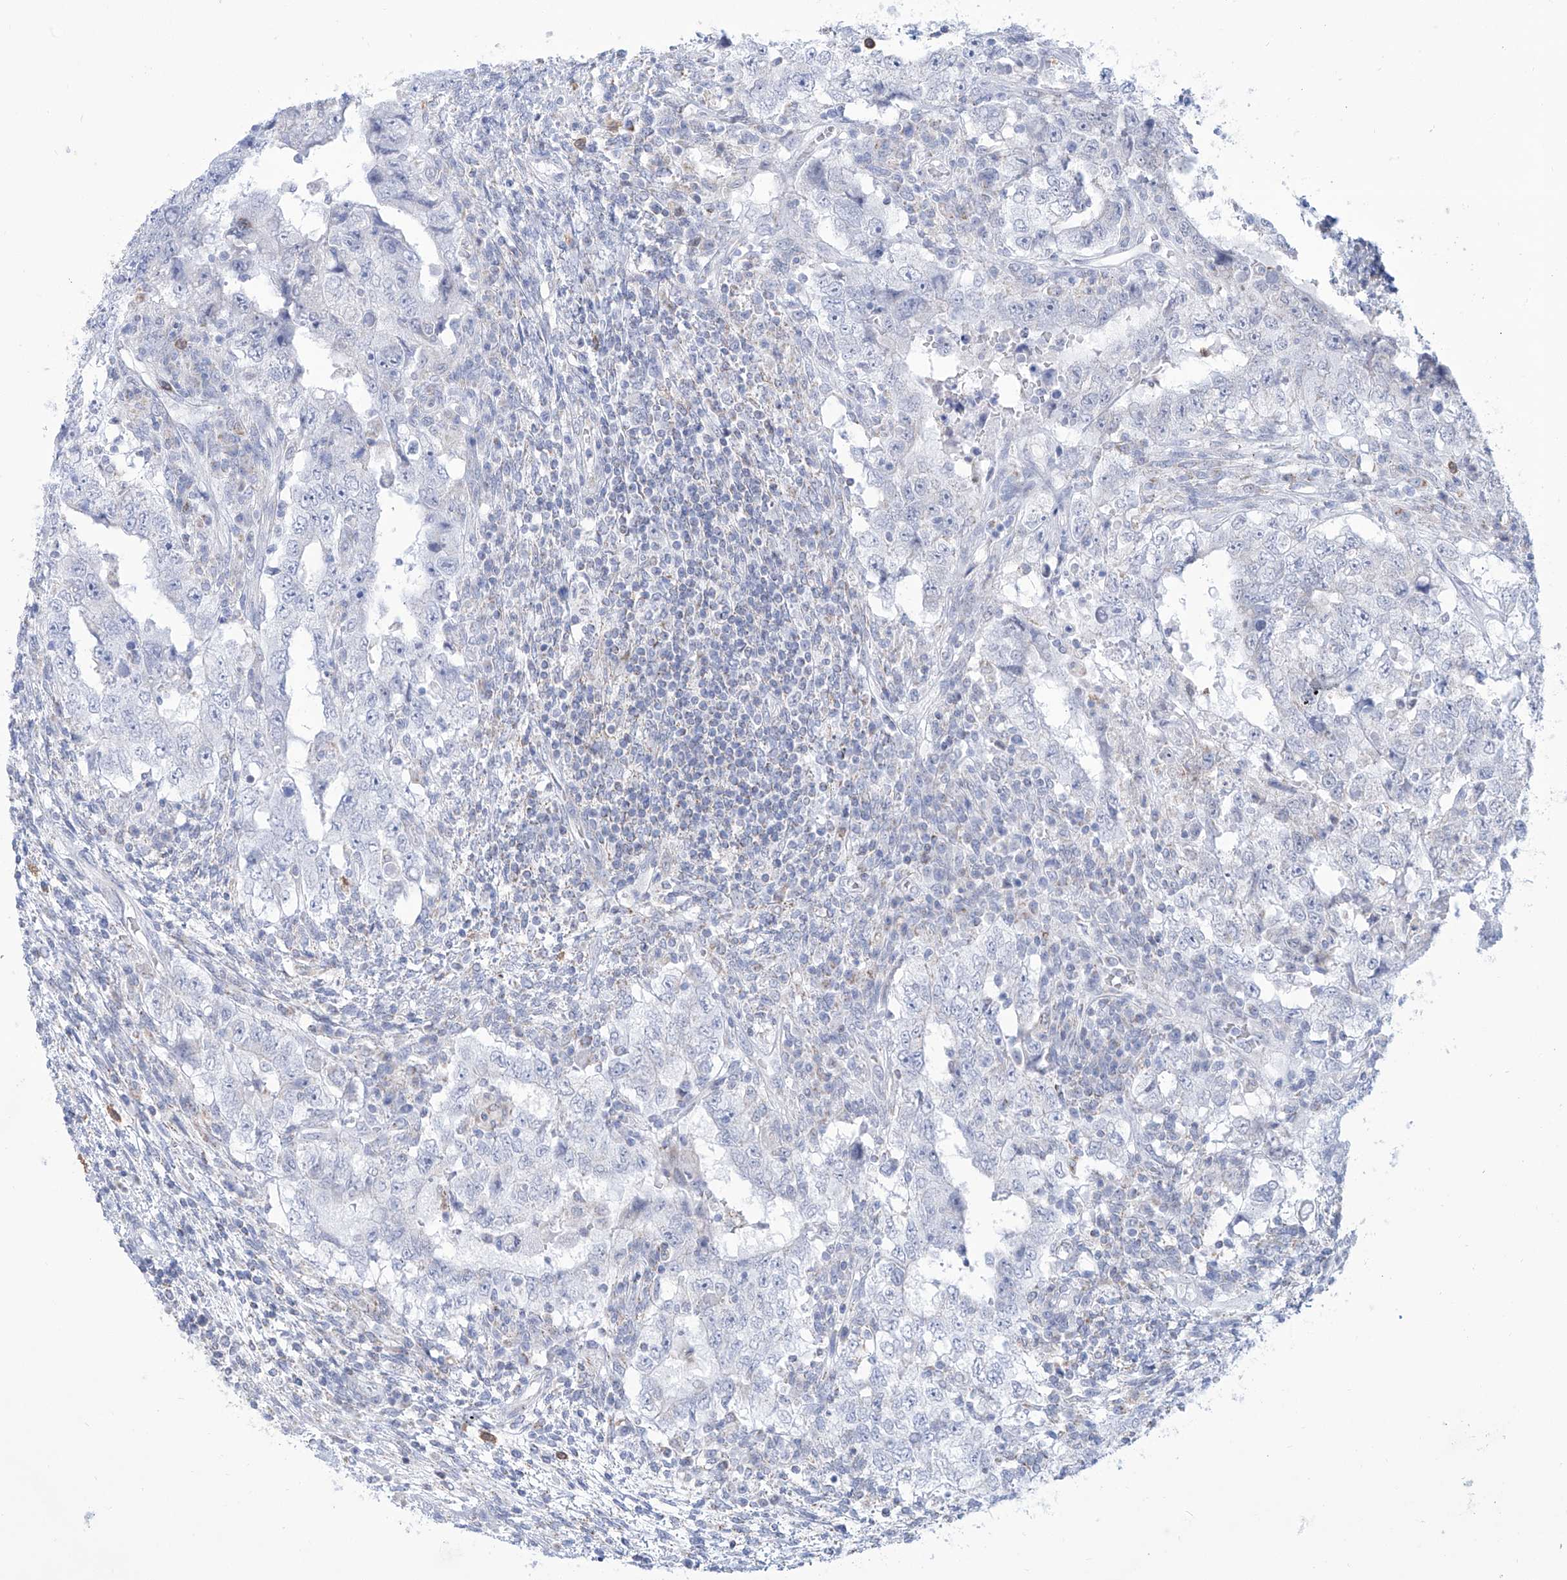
{"staining": {"intensity": "moderate", "quantity": "<25%", "location": "cytoplasmic/membranous"}, "tissue": "testis cancer", "cell_type": "Tumor cells", "image_type": "cancer", "snomed": [{"axis": "morphology", "description": "Carcinoma, Embryonal, NOS"}, {"axis": "topography", "description": "Testis"}], "caption": "Testis cancer stained for a protein (brown) reveals moderate cytoplasmic/membranous positive staining in about <25% of tumor cells.", "gene": "ALDH6A1", "patient": {"sex": "male", "age": 26}}